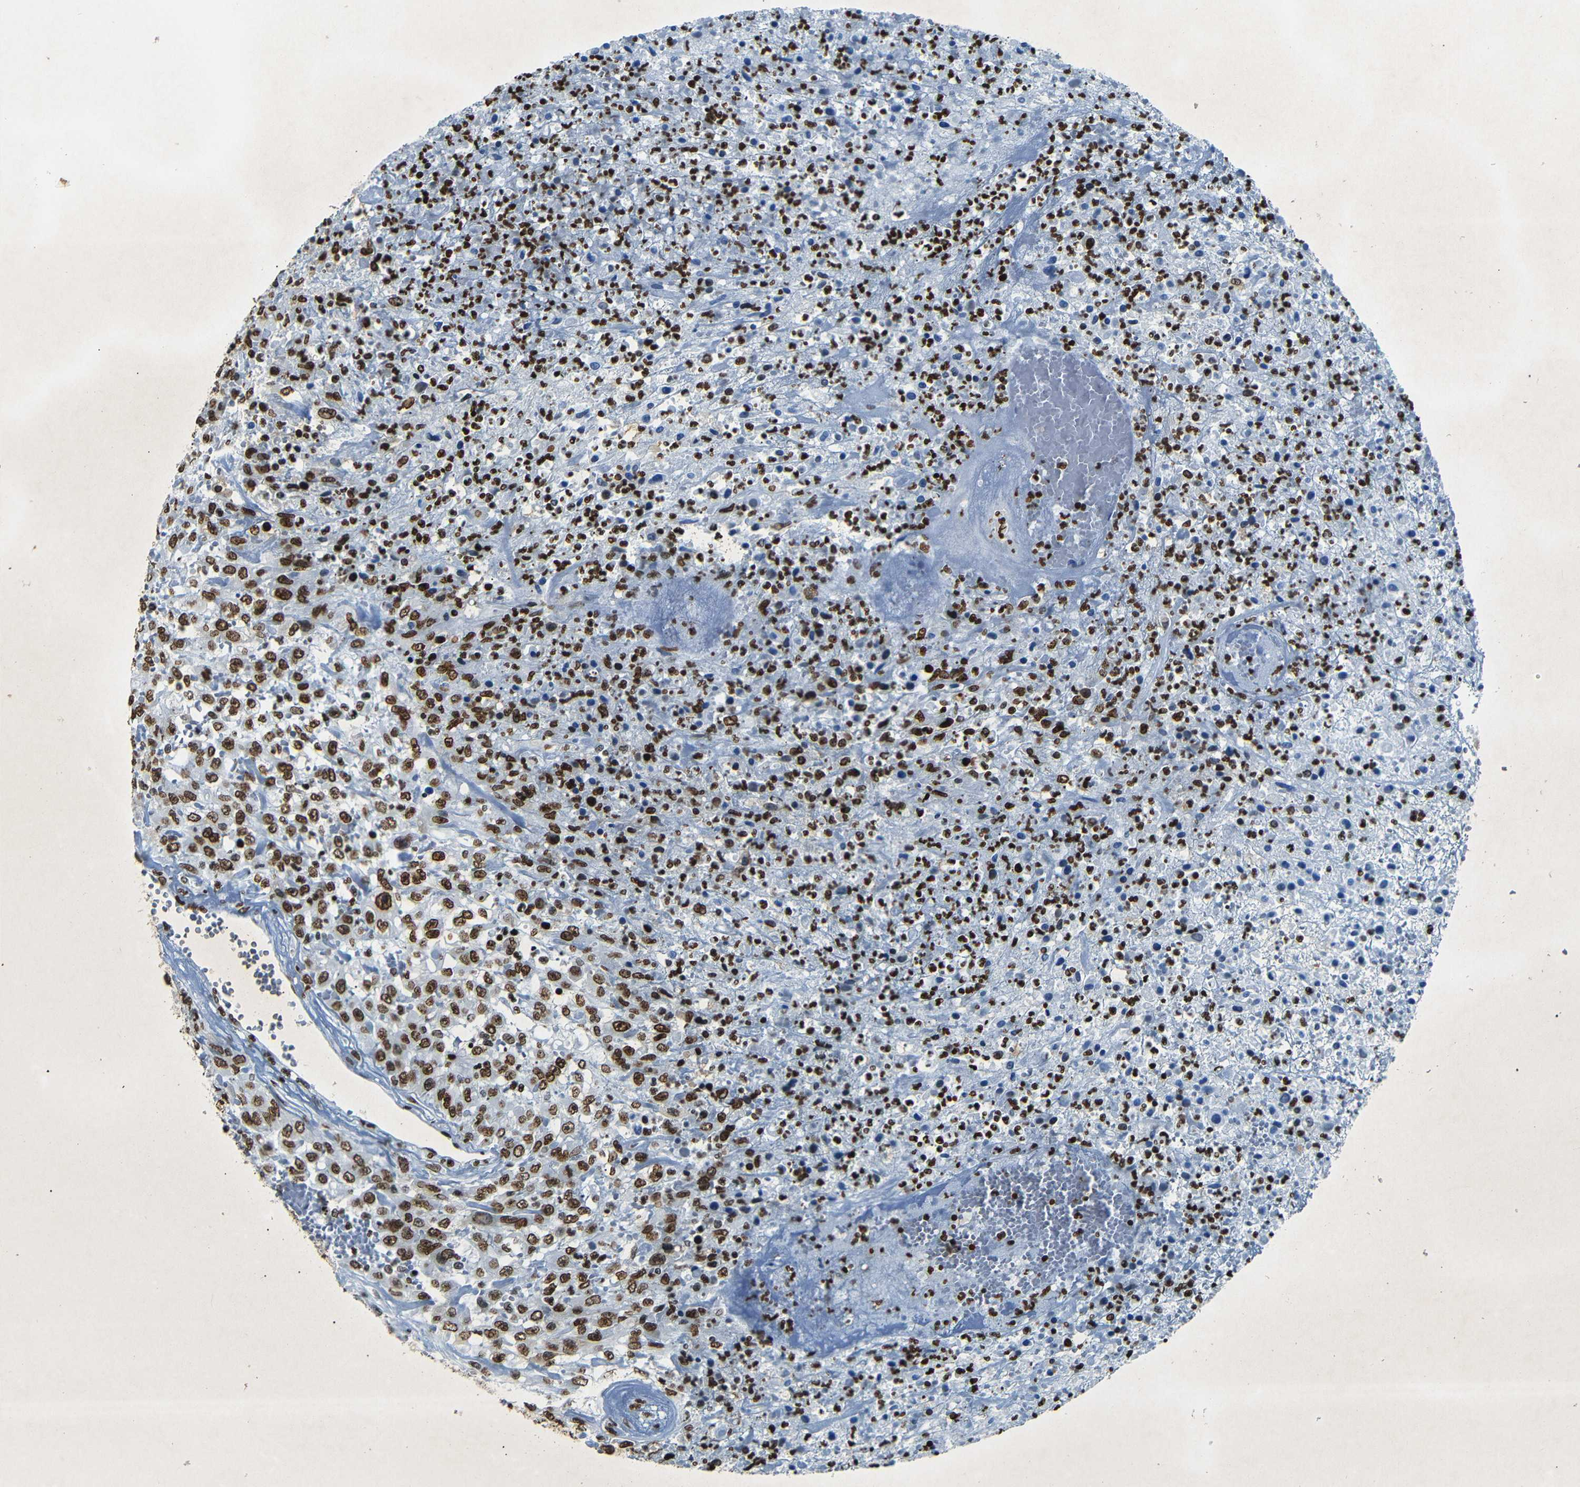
{"staining": {"intensity": "strong", "quantity": ">75%", "location": "nuclear"}, "tissue": "urothelial cancer", "cell_type": "Tumor cells", "image_type": "cancer", "snomed": [{"axis": "morphology", "description": "Urothelial carcinoma, High grade"}, {"axis": "topography", "description": "Urinary bladder"}], "caption": "Immunohistochemical staining of urothelial cancer reveals strong nuclear protein expression in about >75% of tumor cells.", "gene": "HMGN1", "patient": {"sex": "male", "age": 46}}